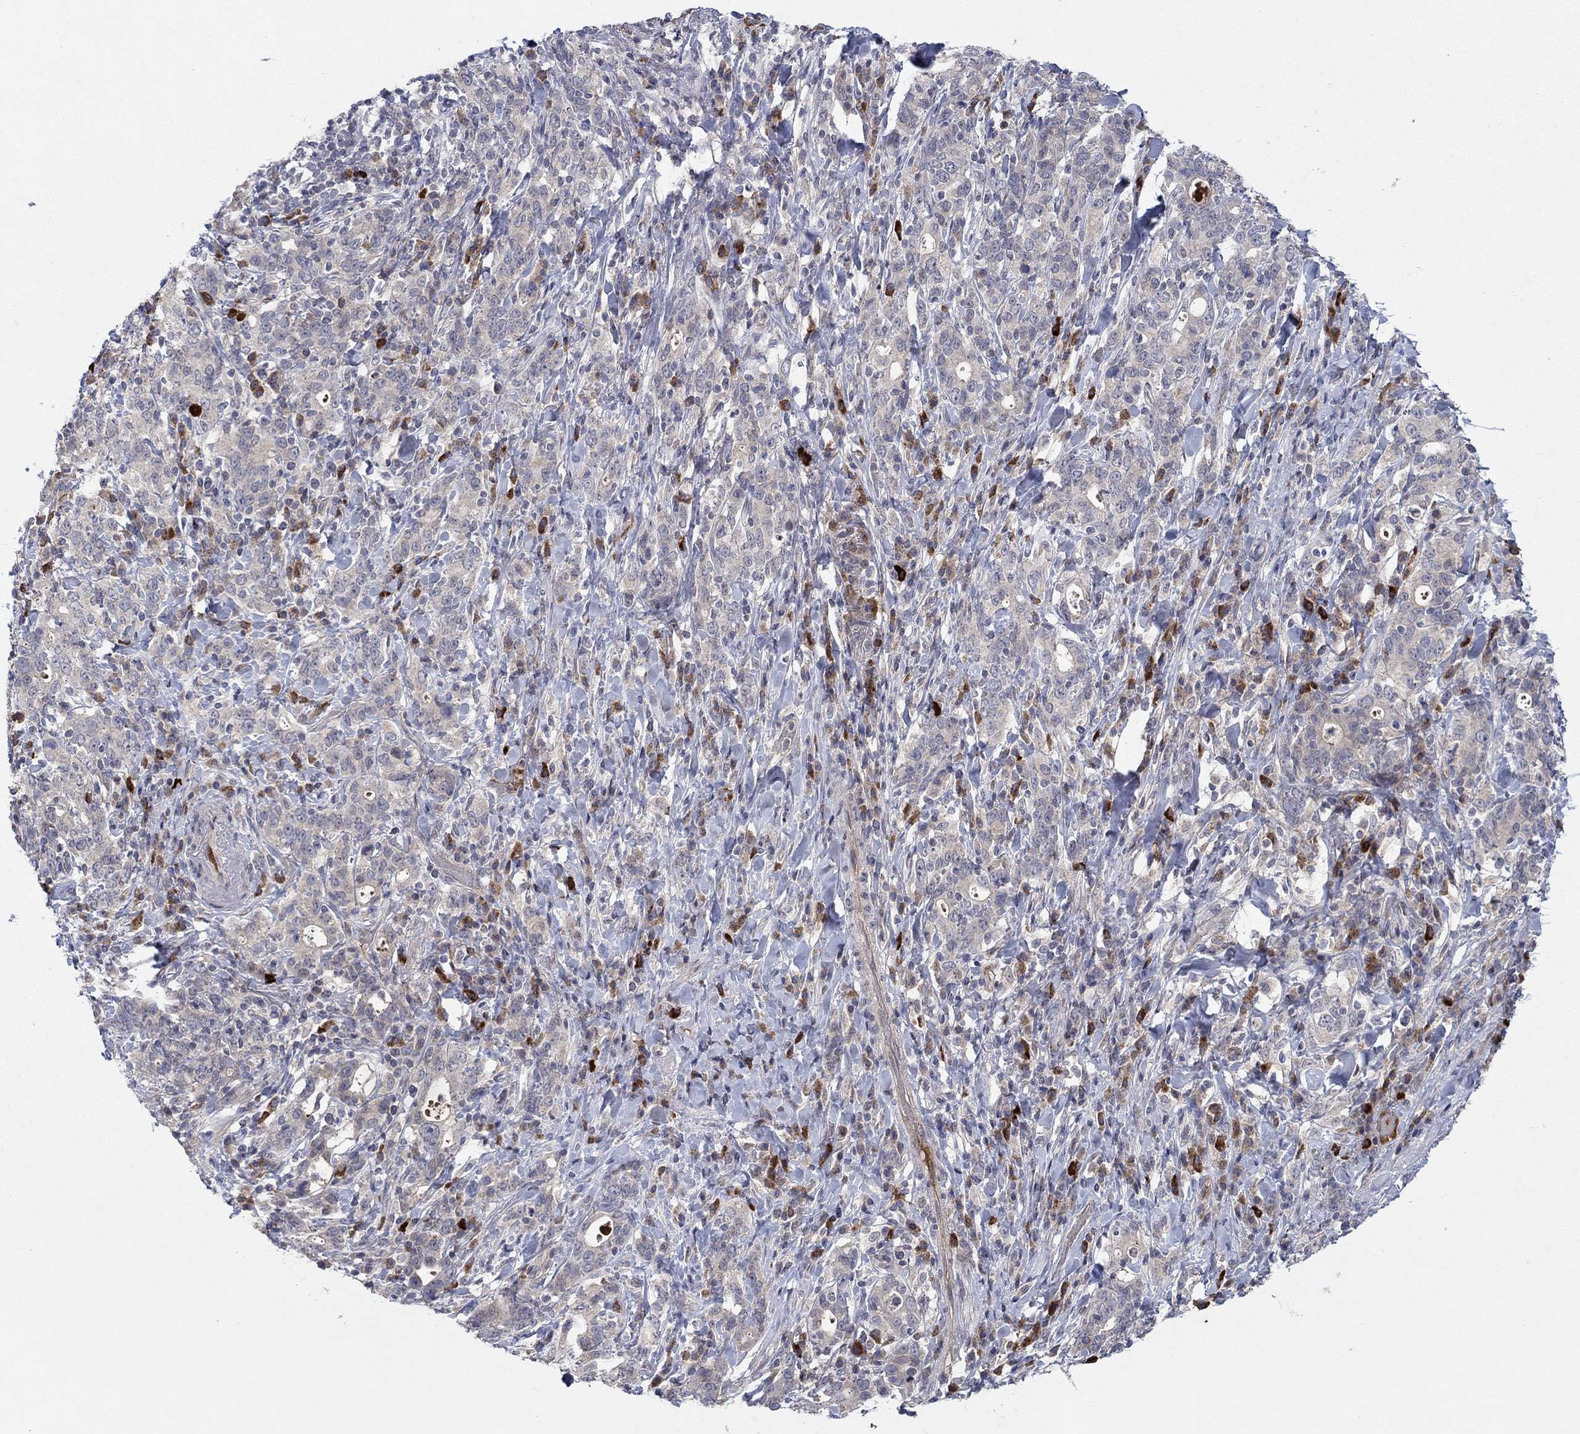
{"staining": {"intensity": "negative", "quantity": "none", "location": "none"}, "tissue": "stomach cancer", "cell_type": "Tumor cells", "image_type": "cancer", "snomed": [{"axis": "morphology", "description": "Adenocarcinoma, NOS"}, {"axis": "topography", "description": "Stomach"}], "caption": "Protein analysis of stomach cancer displays no significant expression in tumor cells.", "gene": "IL4", "patient": {"sex": "male", "age": 79}}